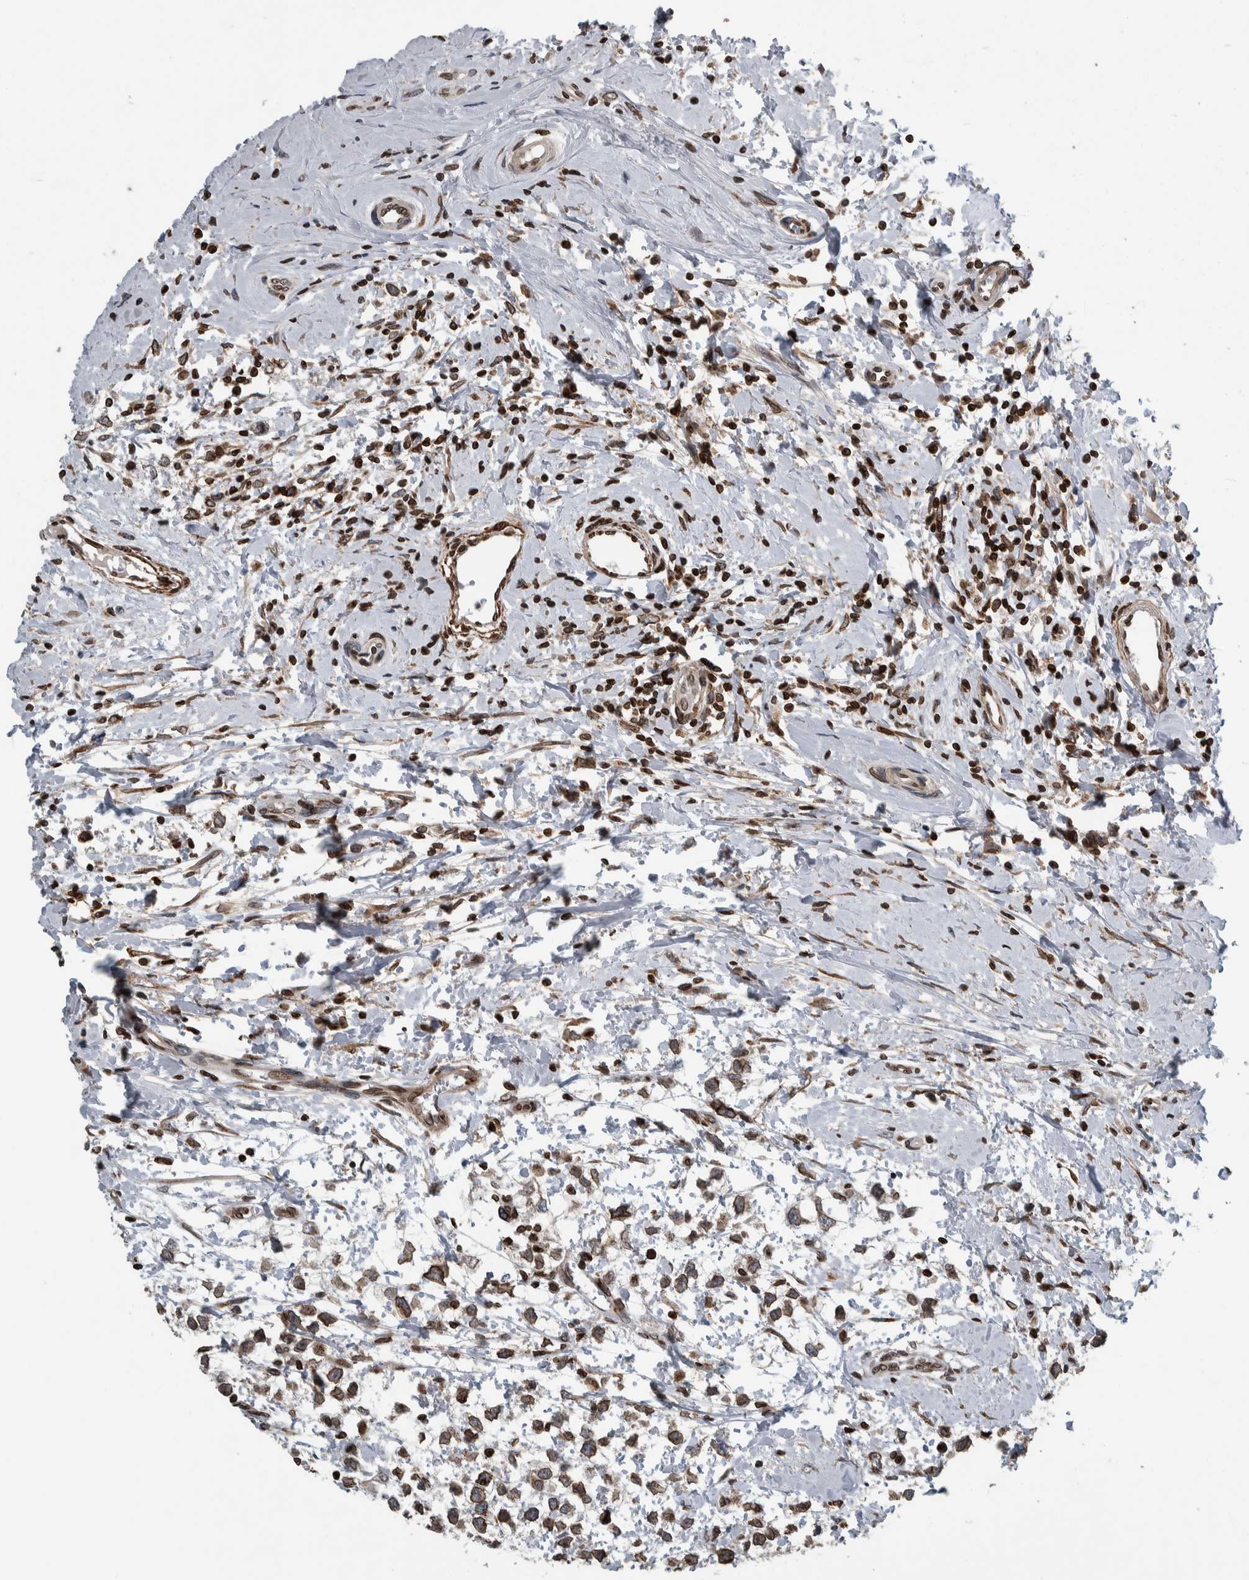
{"staining": {"intensity": "moderate", "quantity": ">75%", "location": "cytoplasmic/membranous,nuclear"}, "tissue": "testis cancer", "cell_type": "Tumor cells", "image_type": "cancer", "snomed": [{"axis": "morphology", "description": "Seminoma, NOS"}, {"axis": "morphology", "description": "Carcinoma, Embryonal, NOS"}, {"axis": "topography", "description": "Testis"}], "caption": "This is a histology image of immunohistochemistry (IHC) staining of embryonal carcinoma (testis), which shows moderate positivity in the cytoplasmic/membranous and nuclear of tumor cells.", "gene": "FAM135B", "patient": {"sex": "male", "age": 51}}